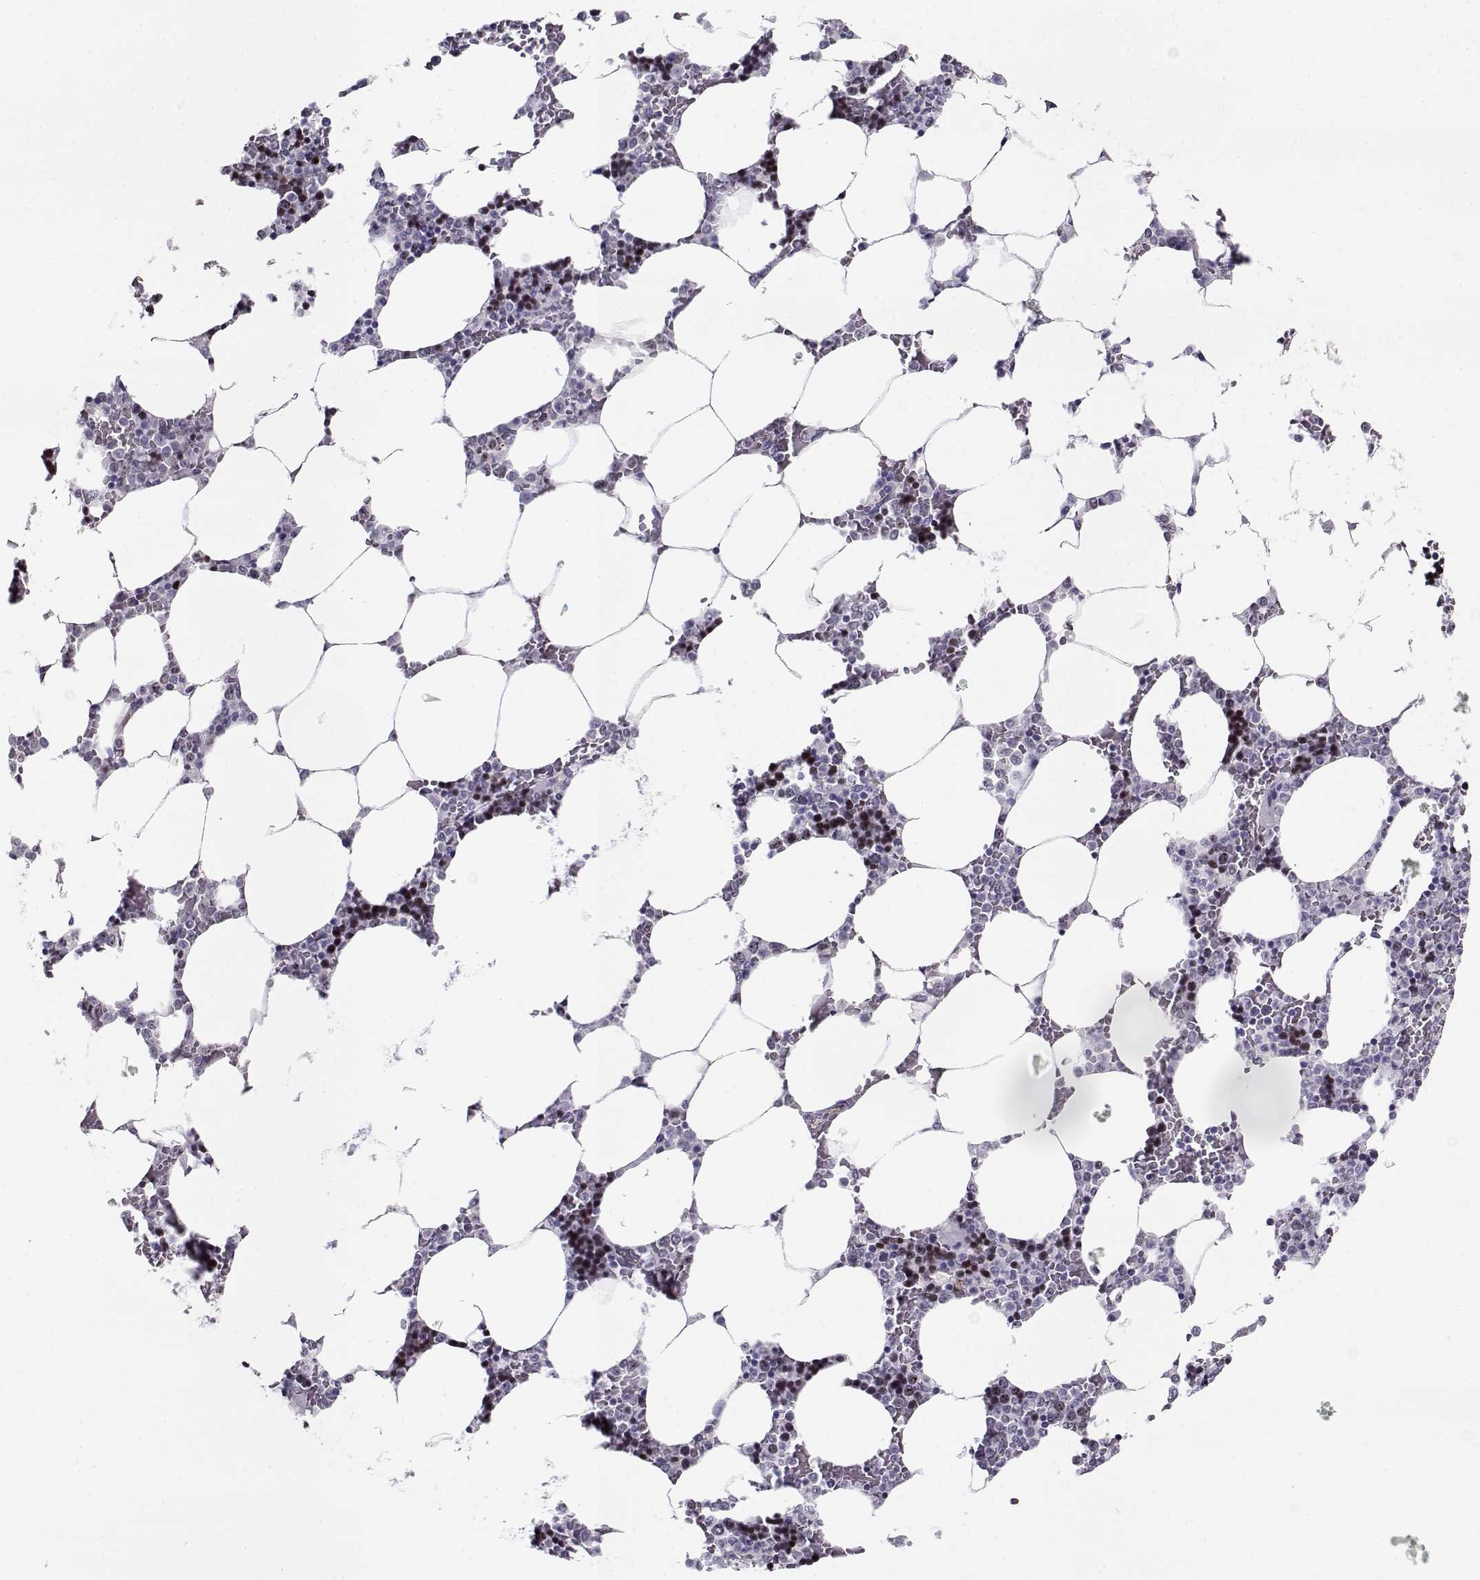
{"staining": {"intensity": "strong", "quantity": "<25%", "location": "nuclear"}, "tissue": "bone marrow", "cell_type": "Hematopoietic cells", "image_type": "normal", "snomed": [{"axis": "morphology", "description": "Normal tissue, NOS"}, {"axis": "topography", "description": "Bone marrow"}], "caption": "A histopathology image of human bone marrow stained for a protein shows strong nuclear brown staining in hematopoietic cells.", "gene": "NPW", "patient": {"sex": "male", "age": 63}}